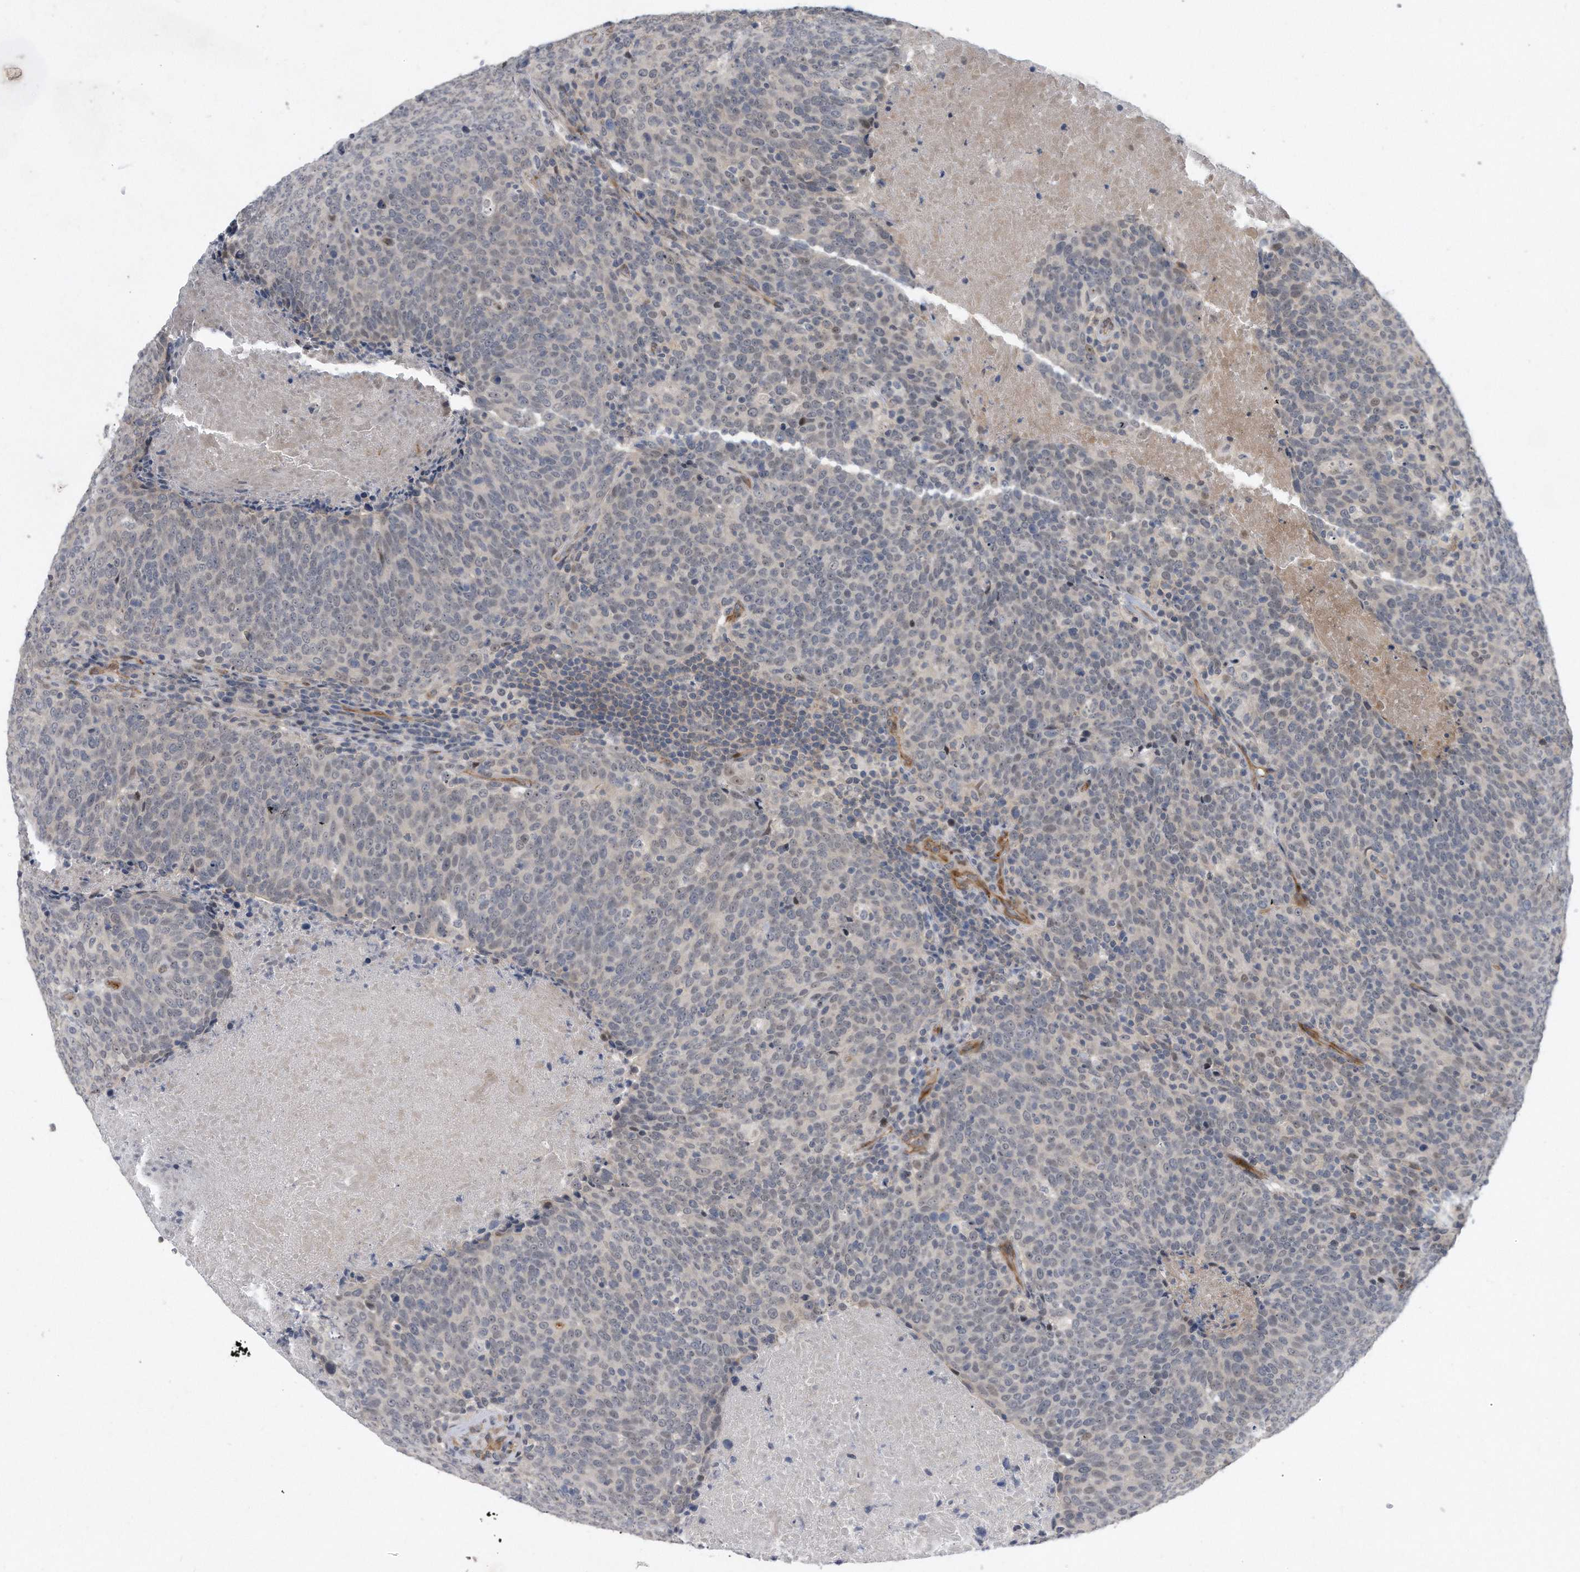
{"staining": {"intensity": "negative", "quantity": "none", "location": "none"}, "tissue": "head and neck cancer", "cell_type": "Tumor cells", "image_type": "cancer", "snomed": [{"axis": "morphology", "description": "Squamous cell carcinoma, NOS"}, {"axis": "morphology", "description": "Squamous cell carcinoma, metastatic, NOS"}, {"axis": "topography", "description": "Lymph node"}, {"axis": "topography", "description": "Head-Neck"}], "caption": "An image of human head and neck cancer (metastatic squamous cell carcinoma) is negative for staining in tumor cells.", "gene": "PGBD2", "patient": {"sex": "male", "age": 62}}